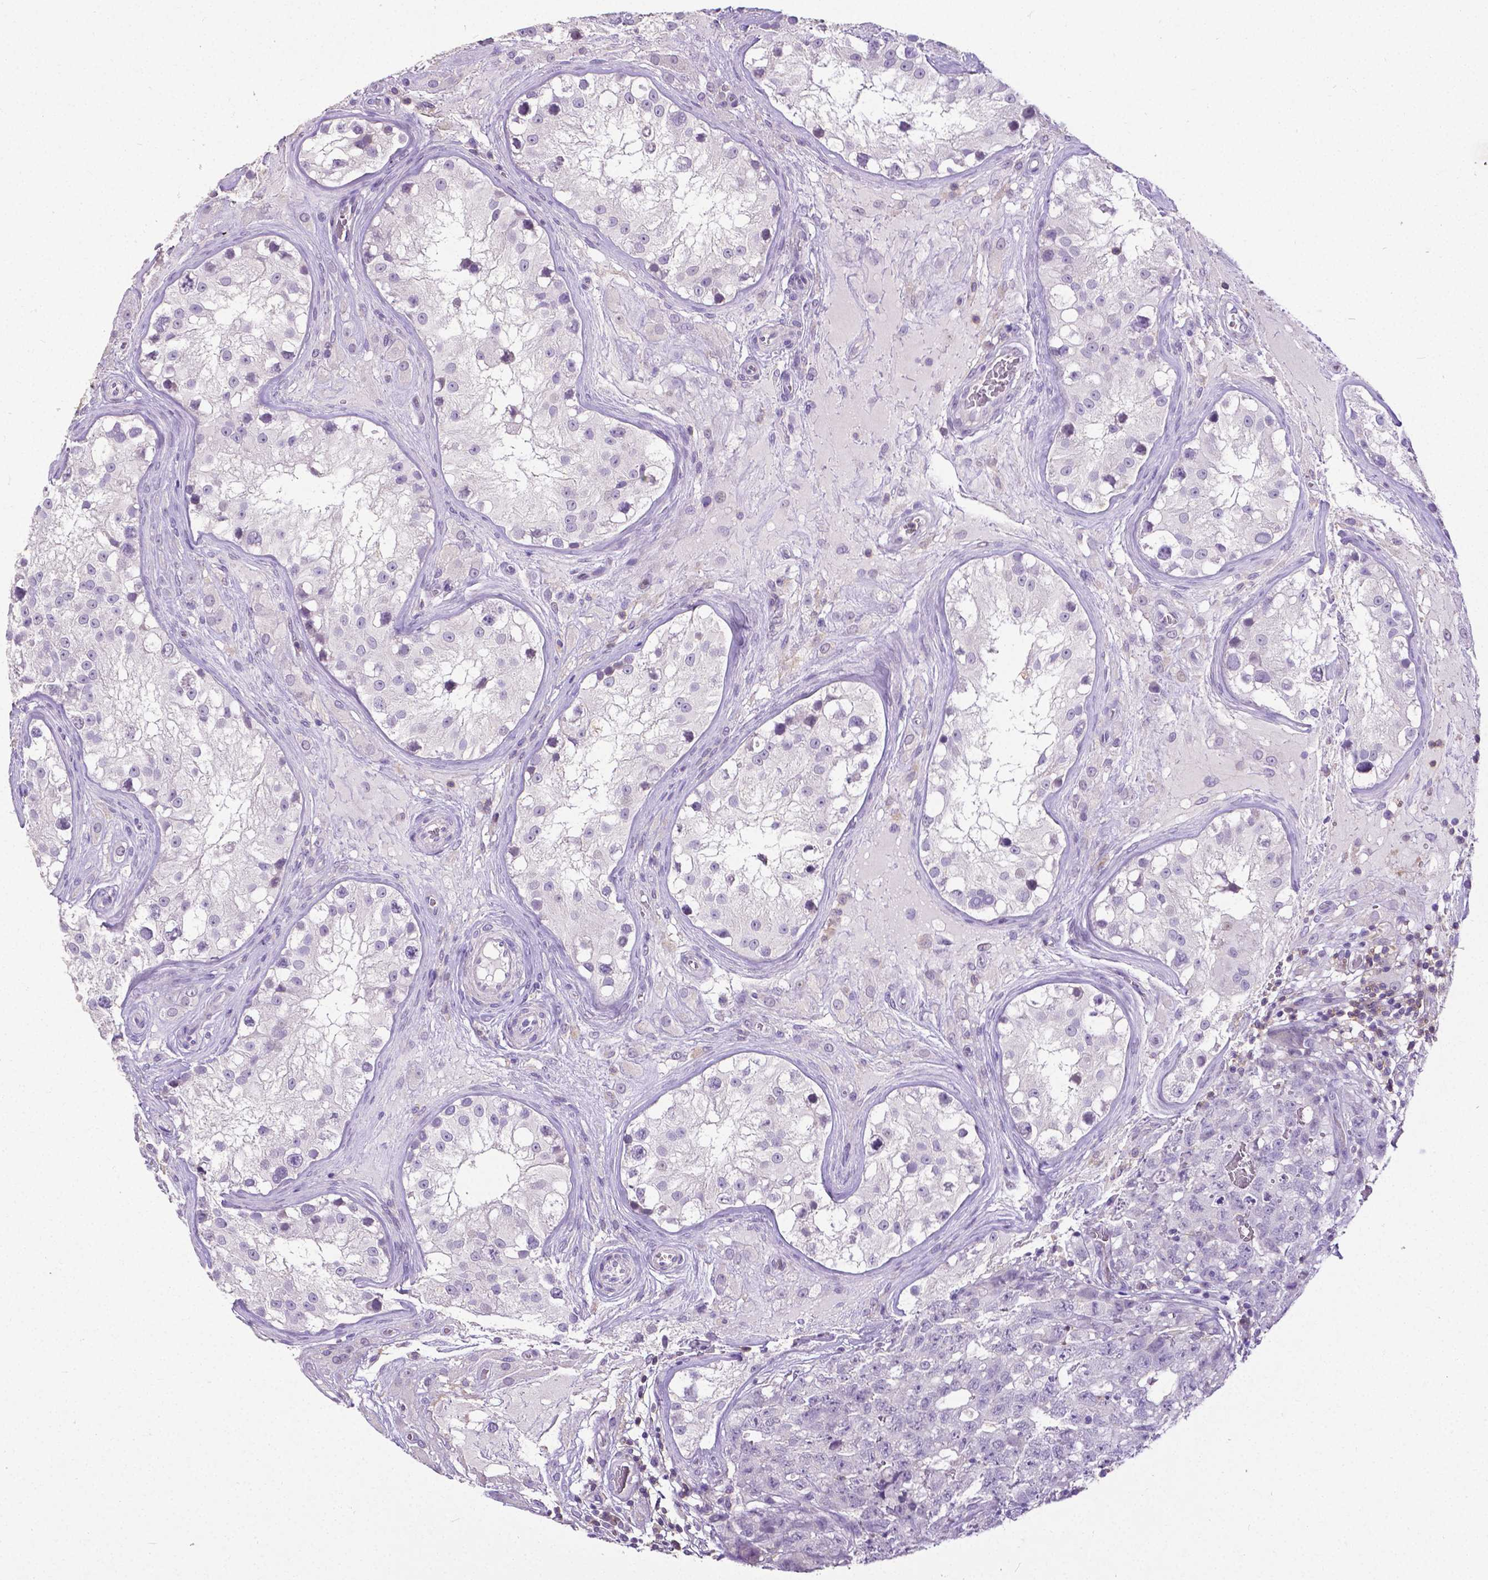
{"staining": {"intensity": "negative", "quantity": "none", "location": "none"}, "tissue": "testis cancer", "cell_type": "Tumor cells", "image_type": "cancer", "snomed": [{"axis": "morphology", "description": "Carcinoma, Embryonal, NOS"}, {"axis": "topography", "description": "Testis"}], "caption": "Tumor cells show no significant staining in testis cancer.", "gene": "CD4", "patient": {"sex": "male", "age": 18}}